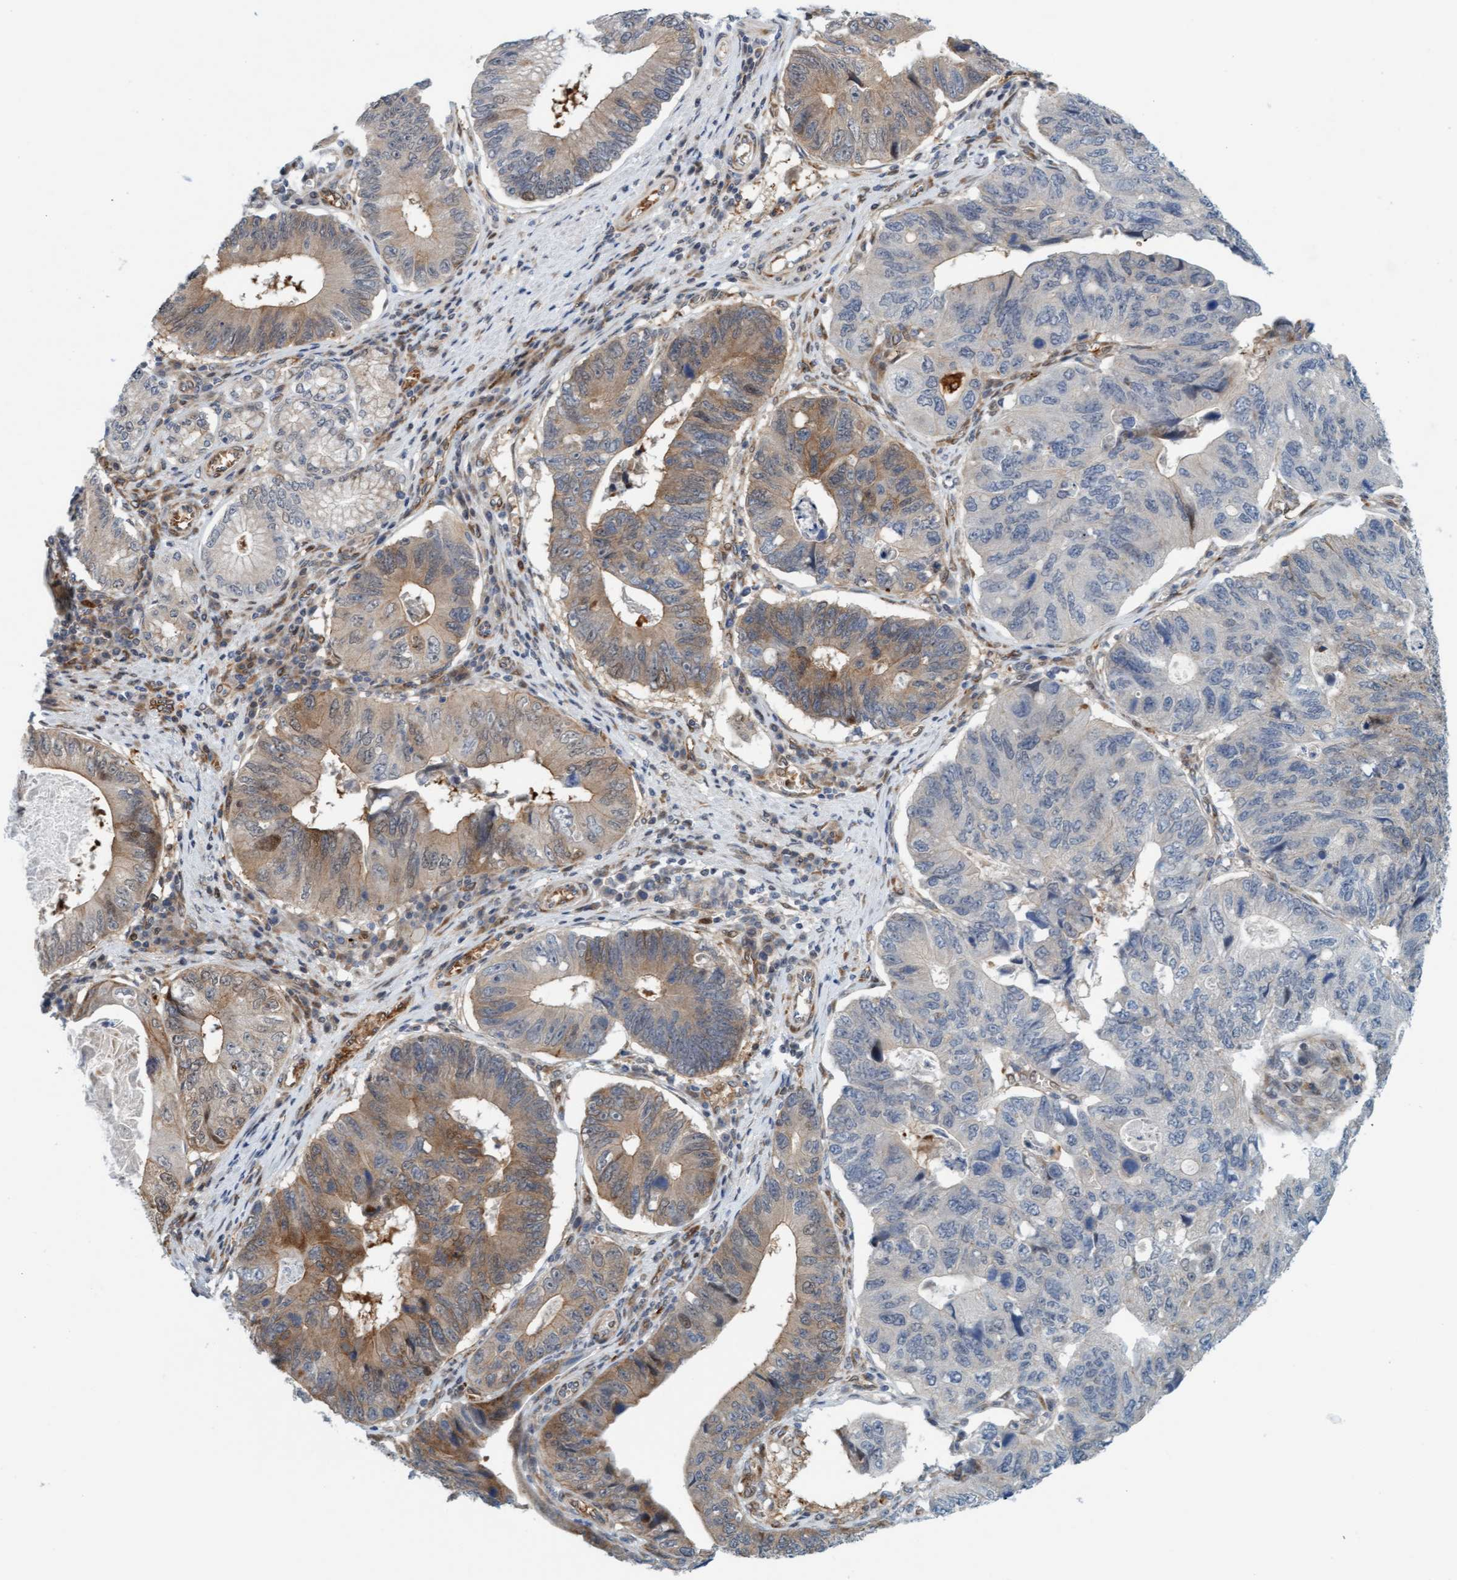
{"staining": {"intensity": "weak", "quantity": "25%-75%", "location": "cytoplasmic/membranous"}, "tissue": "stomach cancer", "cell_type": "Tumor cells", "image_type": "cancer", "snomed": [{"axis": "morphology", "description": "Adenocarcinoma, NOS"}, {"axis": "topography", "description": "Stomach"}], "caption": "An immunohistochemistry (IHC) micrograph of neoplastic tissue is shown. Protein staining in brown highlights weak cytoplasmic/membranous positivity in stomach cancer (adenocarcinoma) within tumor cells.", "gene": "EIF4EBP1", "patient": {"sex": "male", "age": 59}}